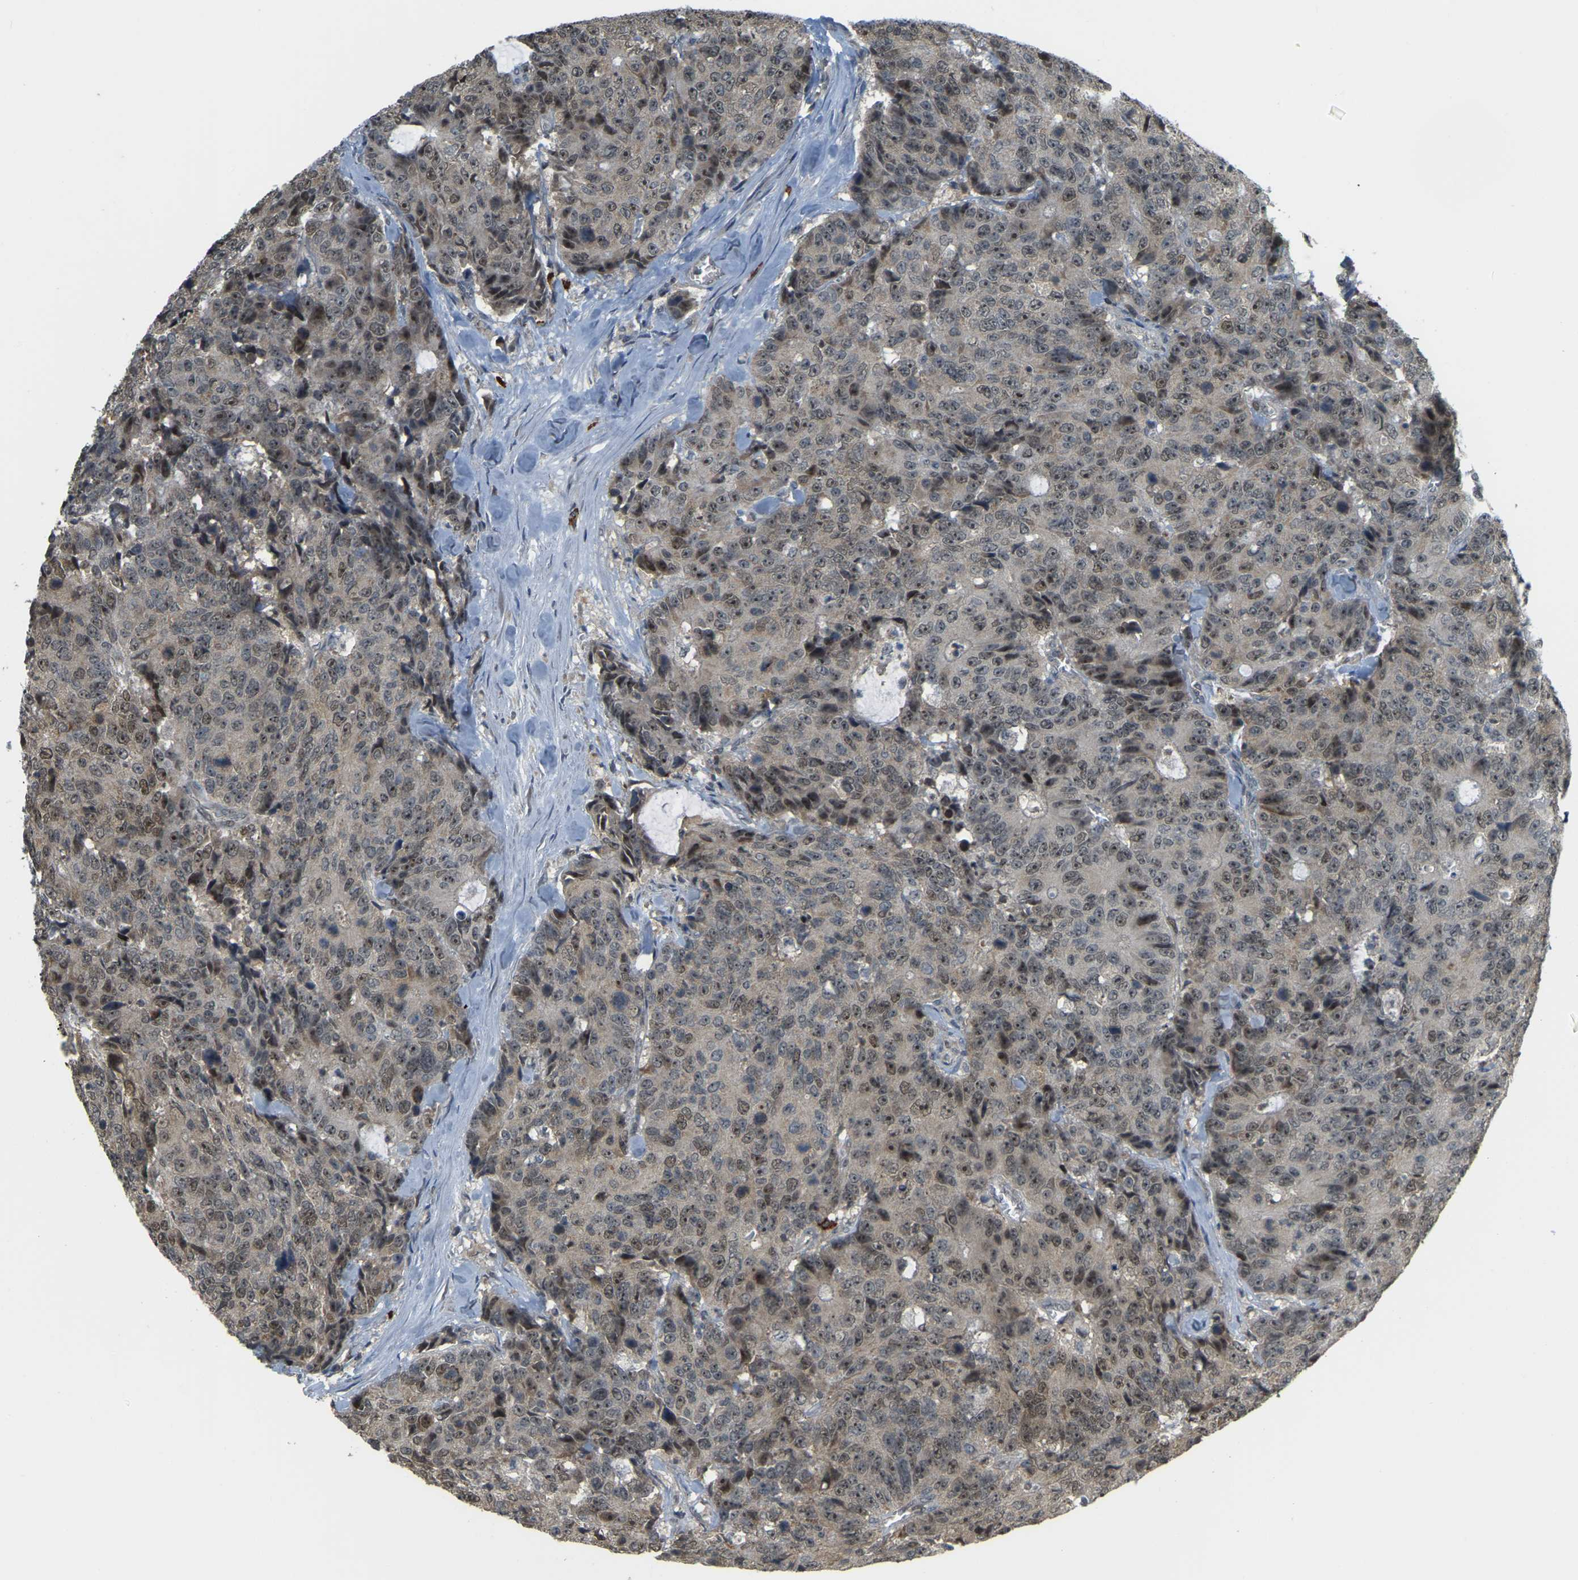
{"staining": {"intensity": "moderate", "quantity": ">75%", "location": "nuclear"}, "tissue": "colorectal cancer", "cell_type": "Tumor cells", "image_type": "cancer", "snomed": [{"axis": "morphology", "description": "Adenocarcinoma, NOS"}, {"axis": "topography", "description": "Colon"}], "caption": "Immunohistochemistry image of adenocarcinoma (colorectal) stained for a protein (brown), which exhibits medium levels of moderate nuclear staining in about >75% of tumor cells.", "gene": "BRF2", "patient": {"sex": "female", "age": 86}}